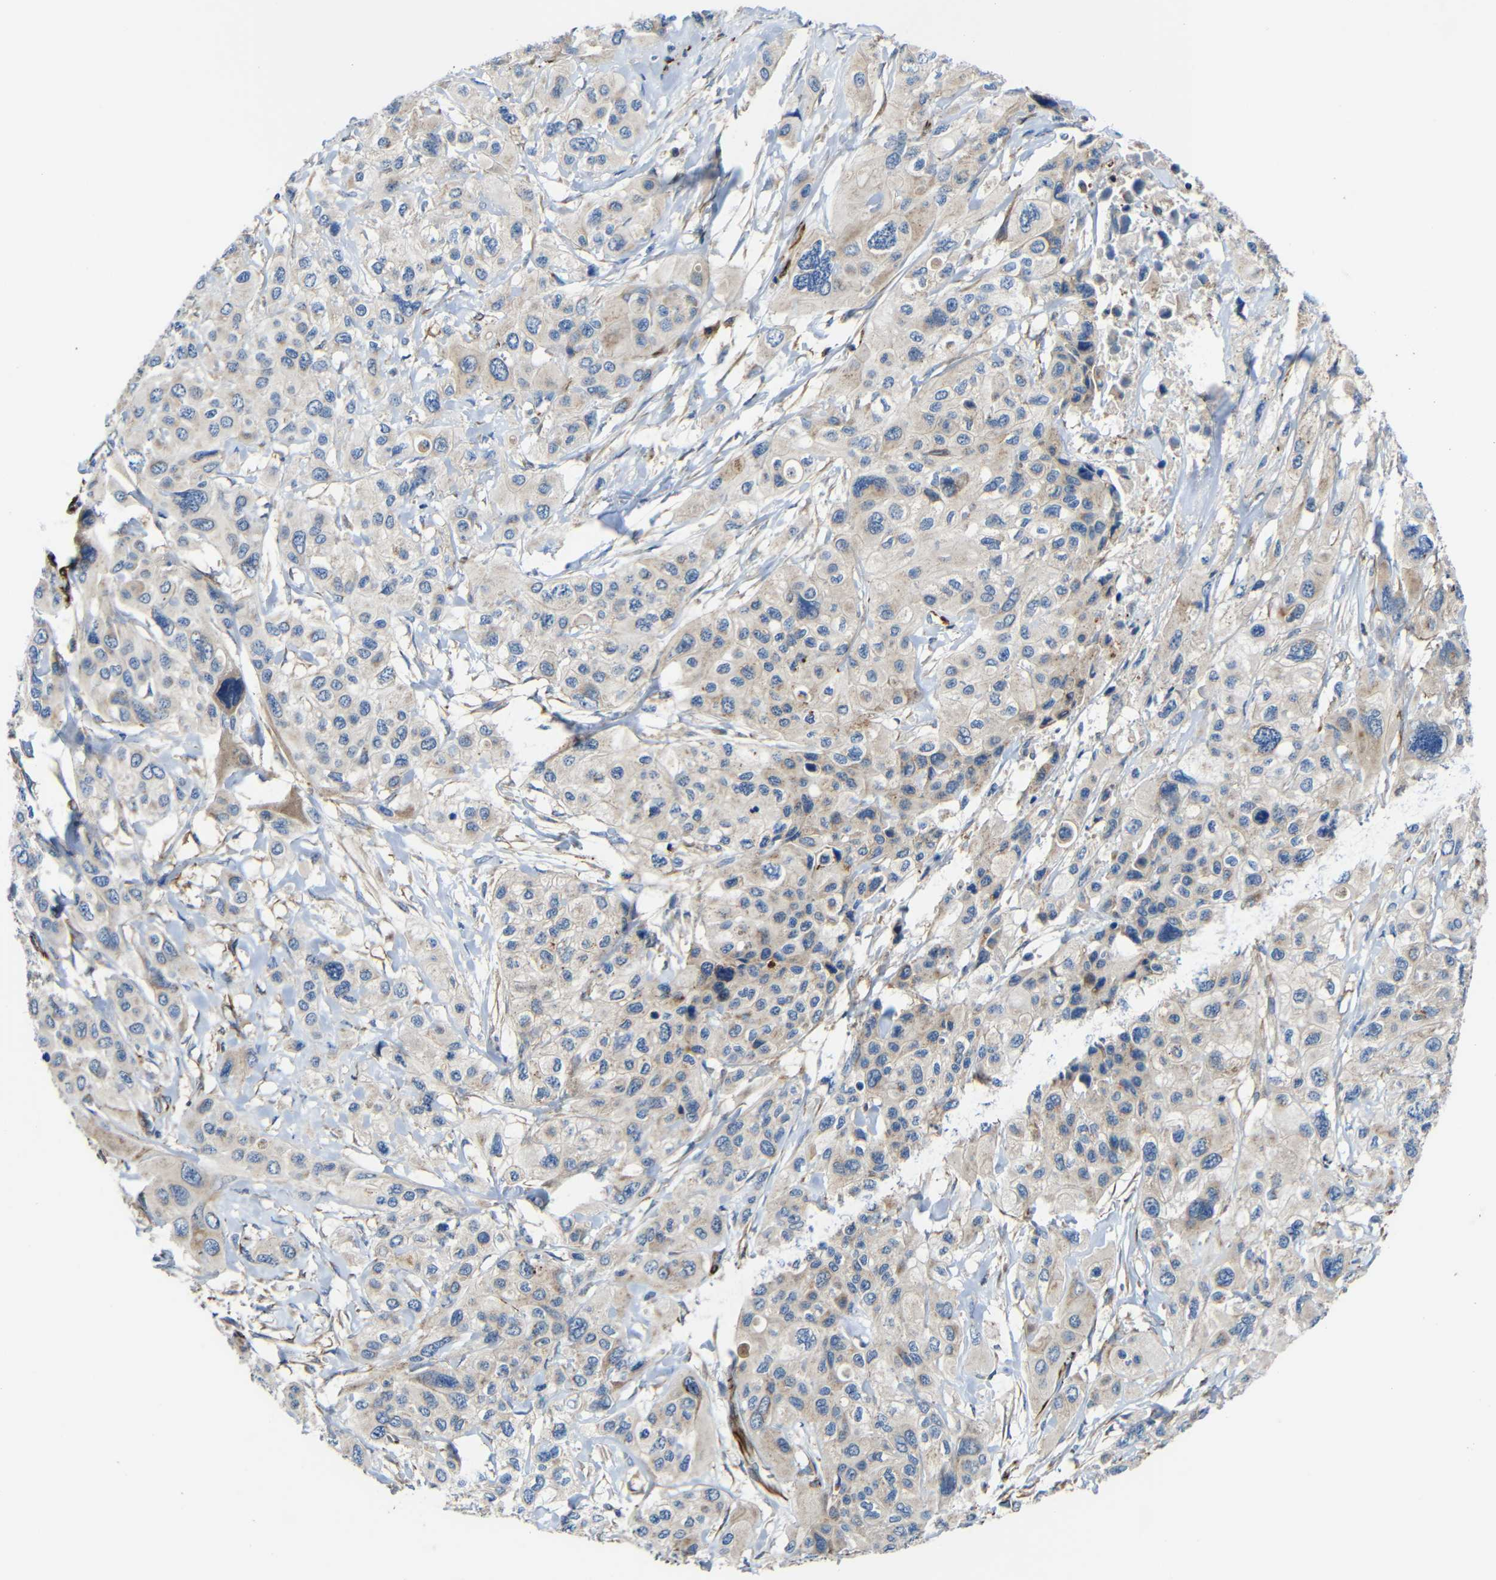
{"staining": {"intensity": "weak", "quantity": "25%-75%", "location": "cytoplasmic/membranous"}, "tissue": "pancreatic cancer", "cell_type": "Tumor cells", "image_type": "cancer", "snomed": [{"axis": "morphology", "description": "Adenocarcinoma, NOS"}, {"axis": "topography", "description": "Pancreas"}], "caption": "Pancreatic adenocarcinoma stained with a protein marker exhibits weak staining in tumor cells.", "gene": "IGSF10", "patient": {"sex": "male", "age": 73}}